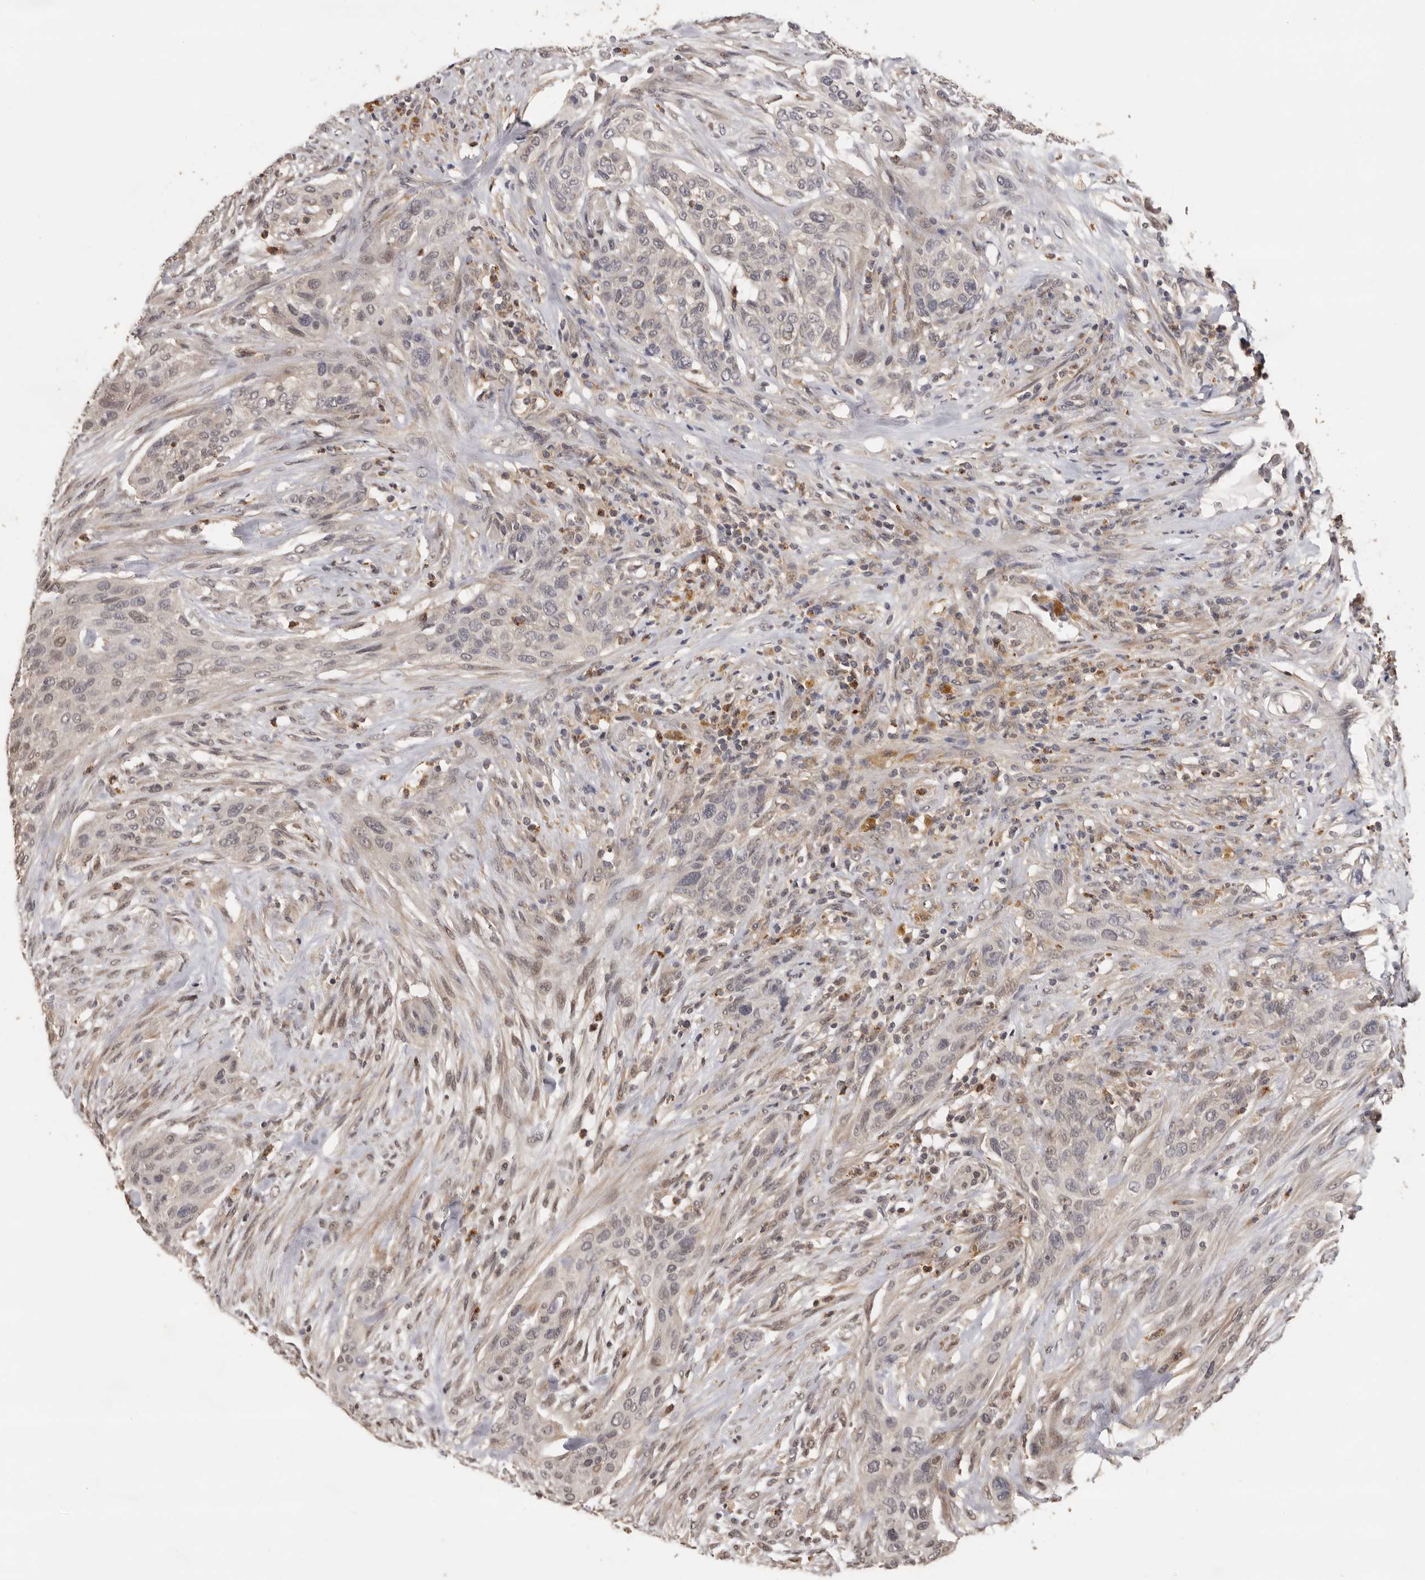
{"staining": {"intensity": "weak", "quantity": "25%-75%", "location": "nuclear"}, "tissue": "urothelial cancer", "cell_type": "Tumor cells", "image_type": "cancer", "snomed": [{"axis": "morphology", "description": "Urothelial carcinoma, High grade"}, {"axis": "topography", "description": "Urinary bladder"}], "caption": "This micrograph demonstrates immunohistochemistry (IHC) staining of urothelial cancer, with low weak nuclear expression in about 25%-75% of tumor cells.", "gene": "KIF2B", "patient": {"sex": "male", "age": 35}}